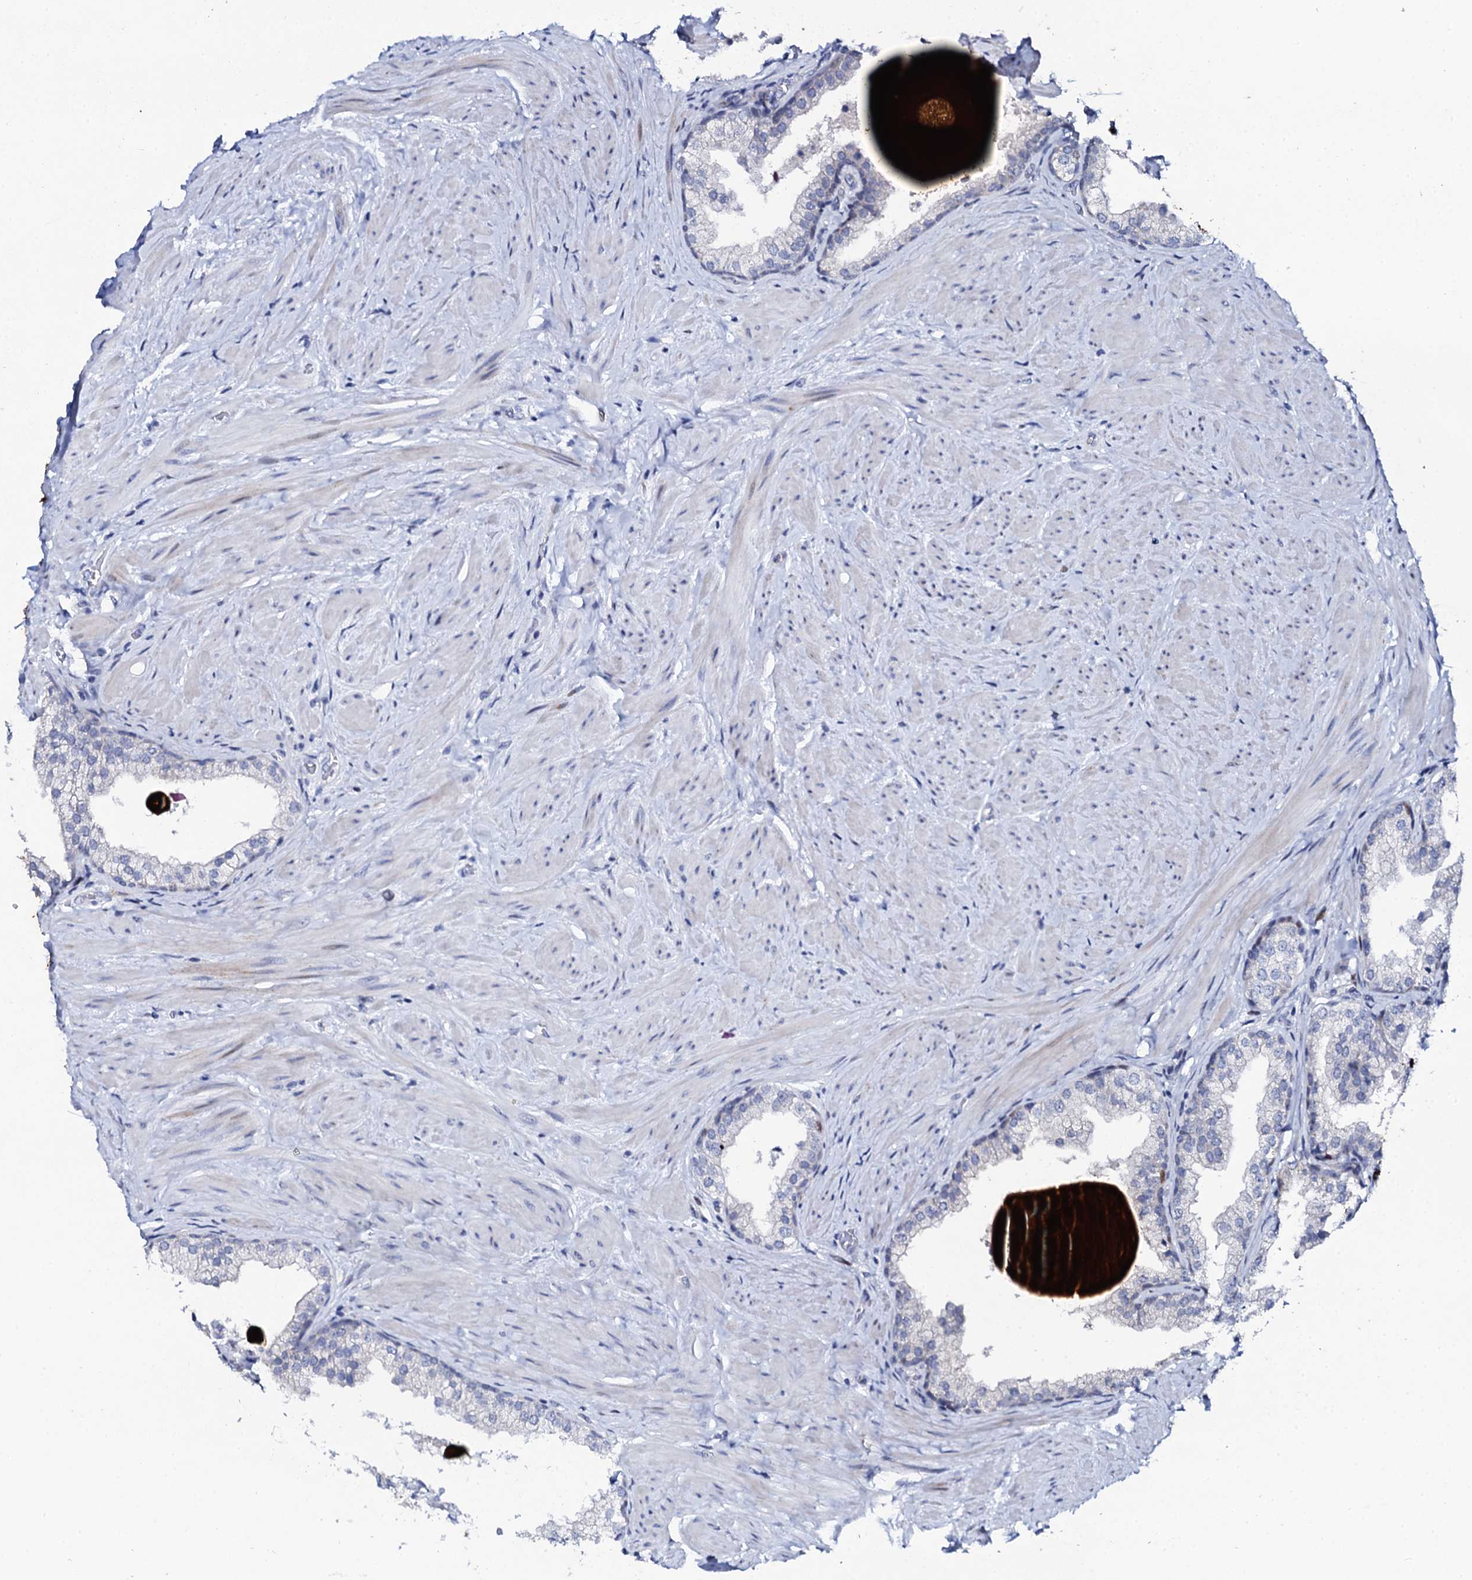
{"staining": {"intensity": "negative", "quantity": "none", "location": "none"}, "tissue": "prostate", "cell_type": "Glandular cells", "image_type": "normal", "snomed": [{"axis": "morphology", "description": "Normal tissue, NOS"}, {"axis": "topography", "description": "Prostate"}], "caption": "Immunohistochemistry (IHC) of normal prostate displays no positivity in glandular cells. (Stains: DAB (3,3'-diaminobenzidine) immunohistochemistry with hematoxylin counter stain, Microscopy: brightfield microscopy at high magnification).", "gene": "NUDT13", "patient": {"sex": "male", "age": 48}}